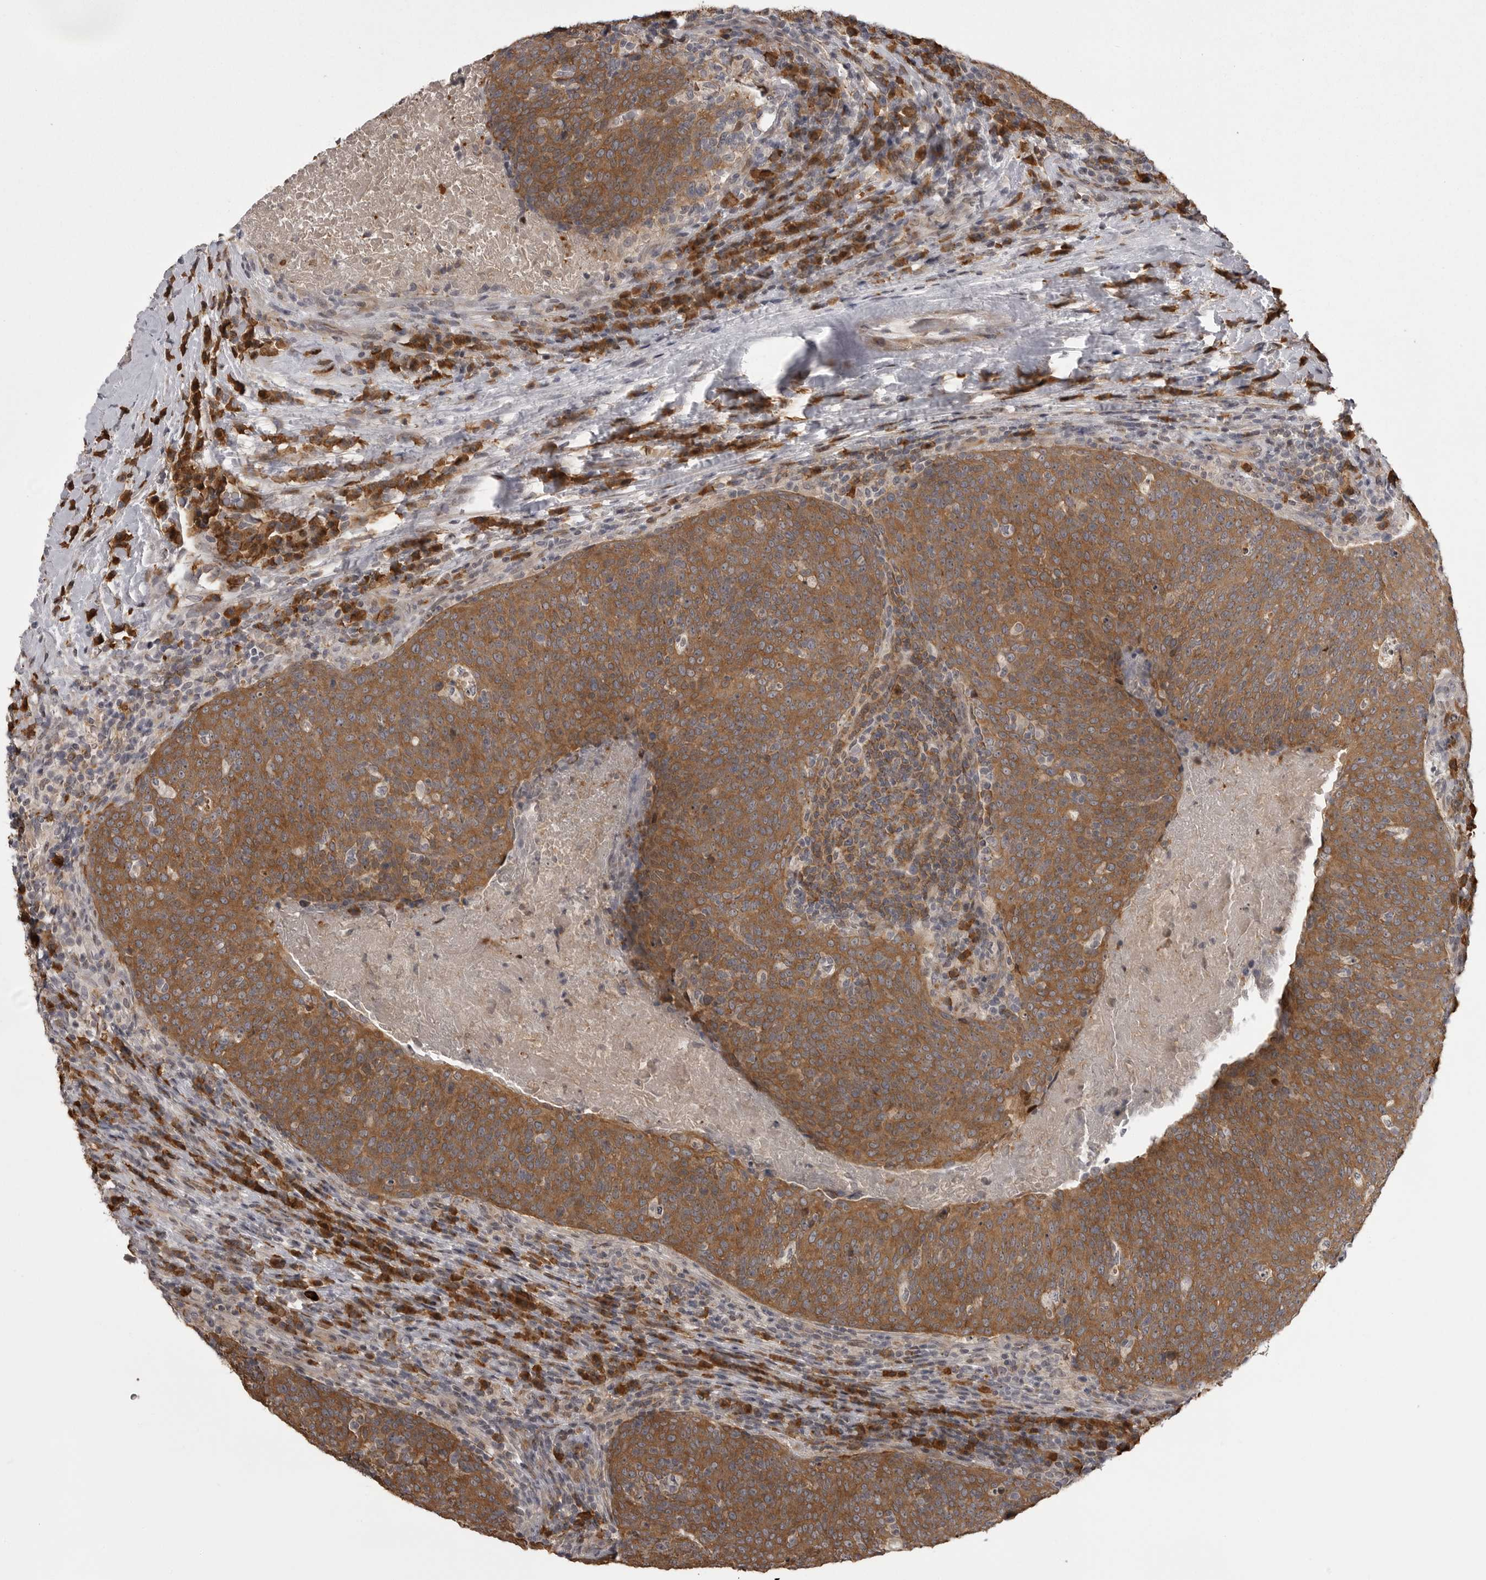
{"staining": {"intensity": "strong", "quantity": ">75%", "location": "cytoplasmic/membranous"}, "tissue": "head and neck cancer", "cell_type": "Tumor cells", "image_type": "cancer", "snomed": [{"axis": "morphology", "description": "Squamous cell carcinoma, NOS"}, {"axis": "morphology", "description": "Squamous cell carcinoma, metastatic, NOS"}, {"axis": "topography", "description": "Lymph node"}, {"axis": "topography", "description": "Head-Neck"}], "caption": "Head and neck cancer was stained to show a protein in brown. There is high levels of strong cytoplasmic/membranous expression in approximately >75% of tumor cells.", "gene": "SNX16", "patient": {"sex": "male", "age": 62}}